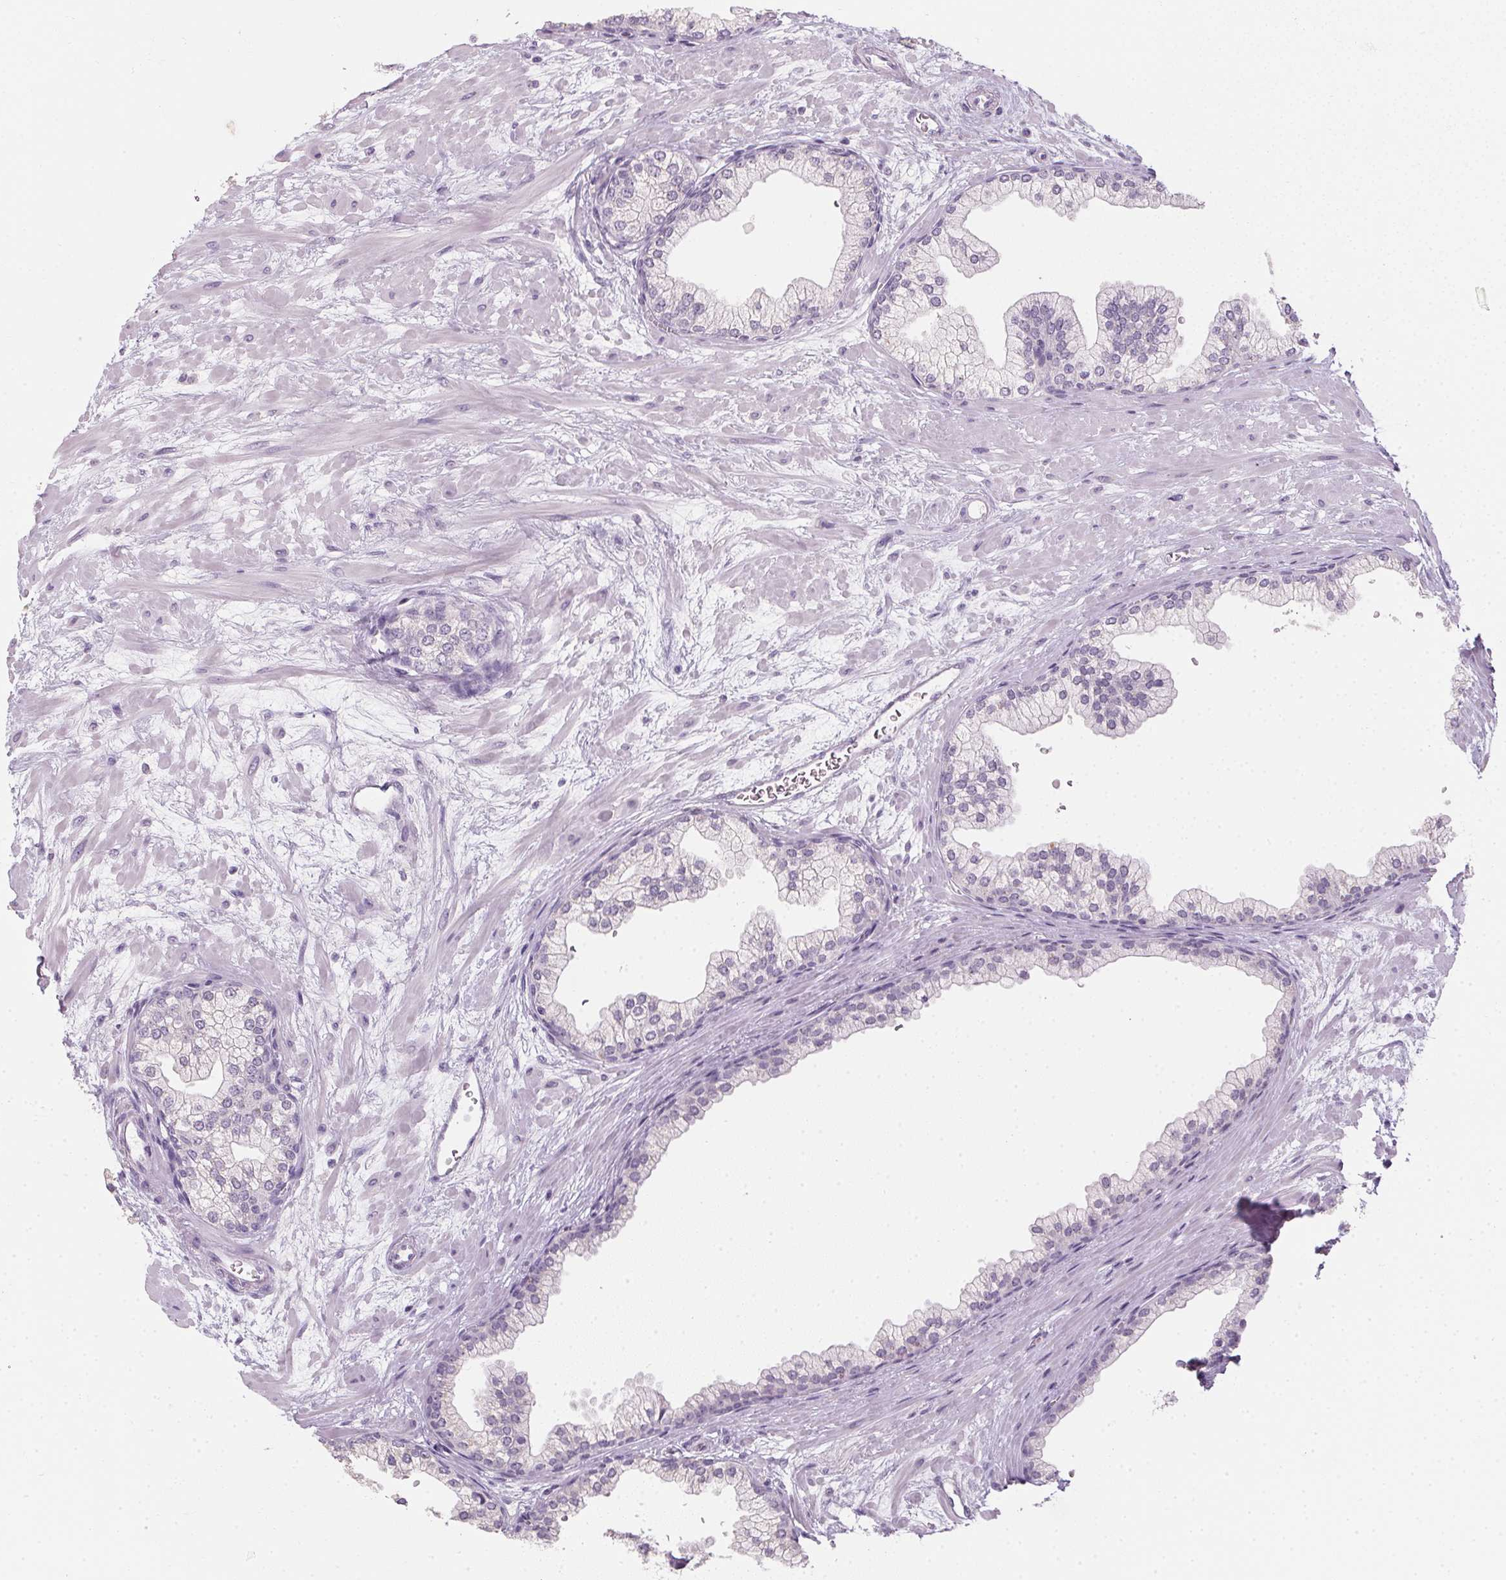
{"staining": {"intensity": "negative", "quantity": "none", "location": "none"}, "tissue": "prostate", "cell_type": "Glandular cells", "image_type": "normal", "snomed": [{"axis": "morphology", "description": "Normal tissue, NOS"}, {"axis": "topography", "description": "Prostate"}, {"axis": "topography", "description": "Peripheral nerve tissue"}], "caption": "Glandular cells are negative for brown protein staining in benign prostate. The staining was performed using DAB (3,3'-diaminobenzidine) to visualize the protein expression in brown, while the nuclei were stained in blue with hematoxylin (Magnification: 20x).", "gene": "TMEM72", "patient": {"sex": "male", "age": 61}}